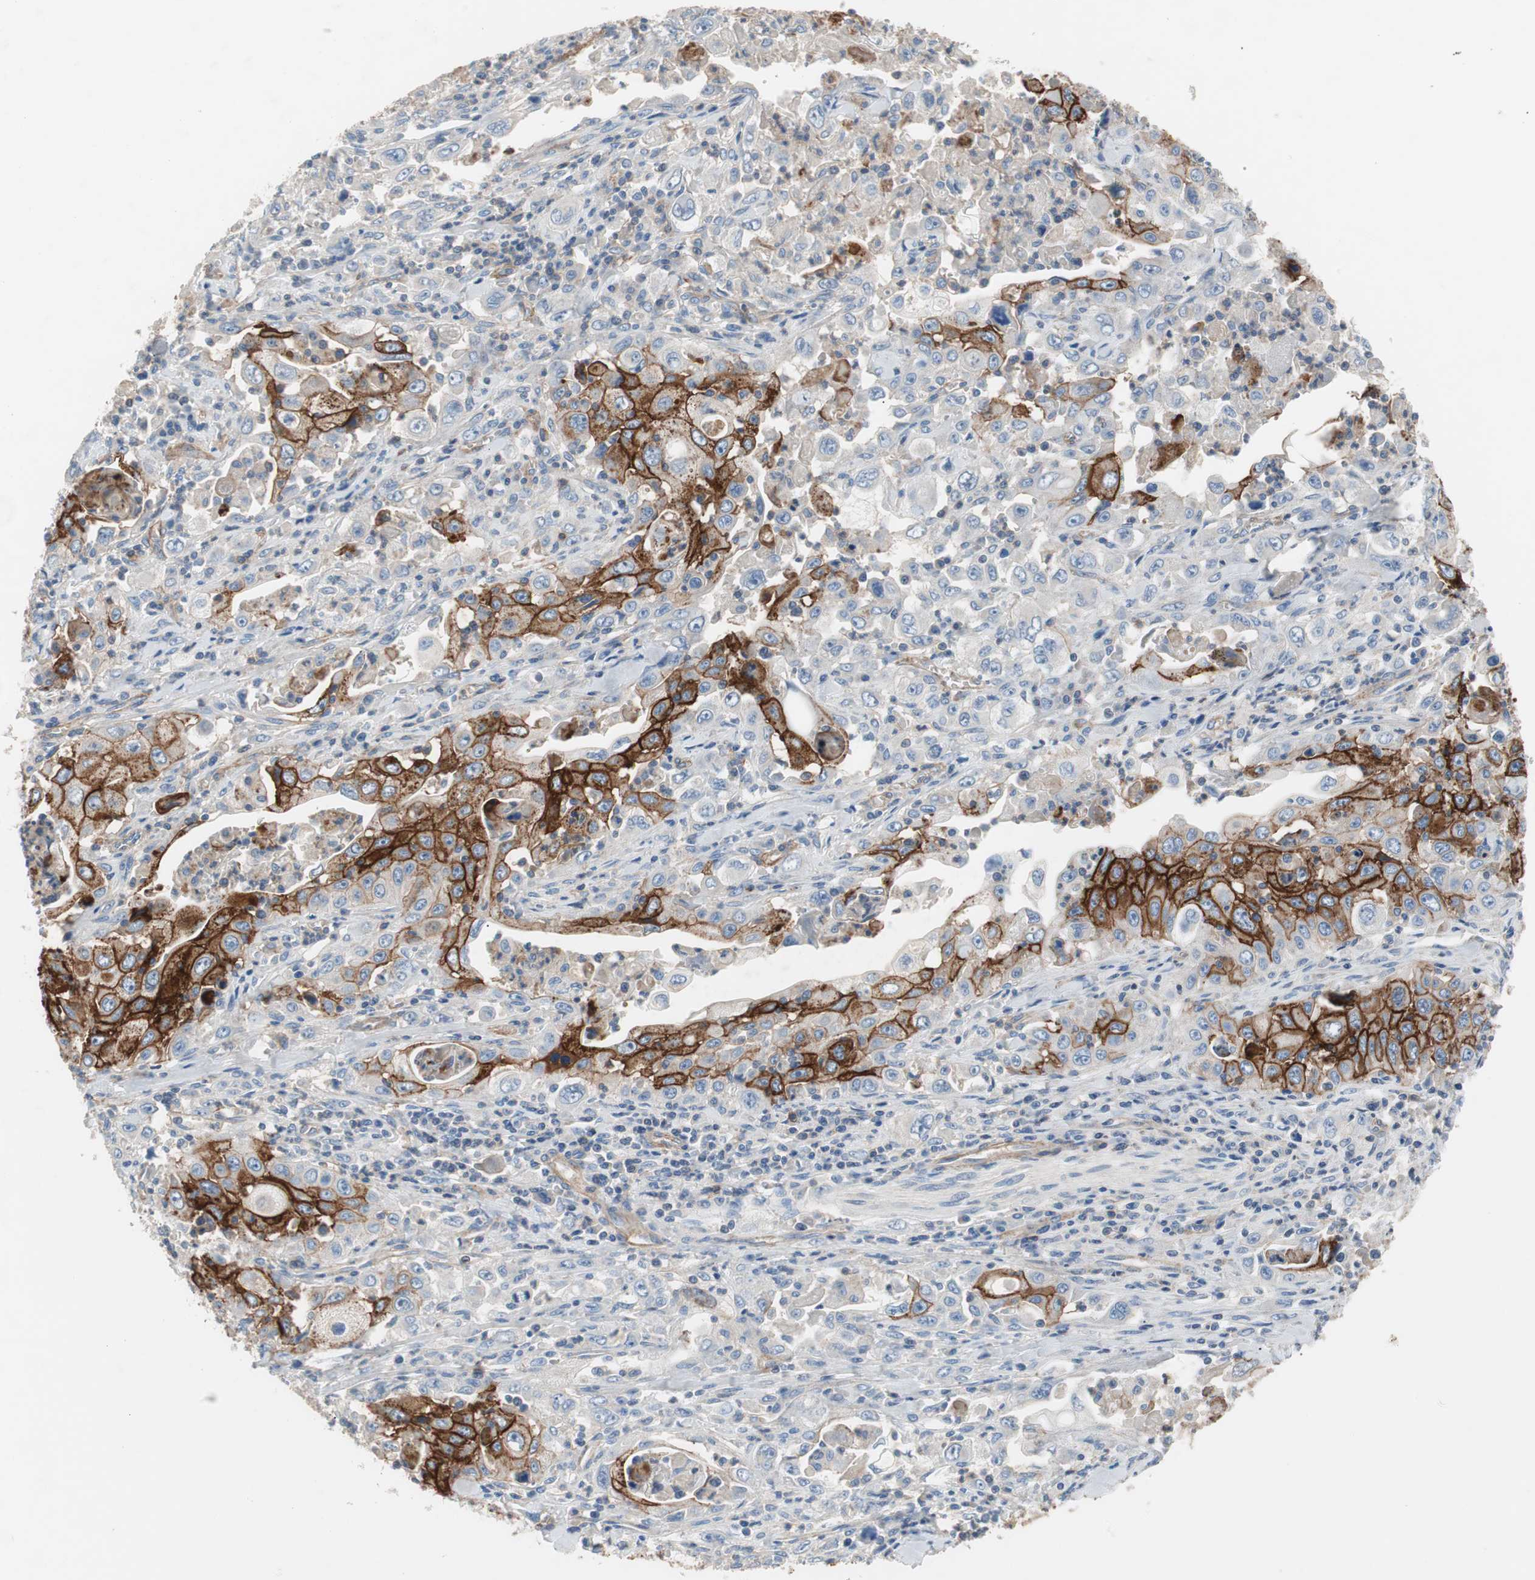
{"staining": {"intensity": "strong", "quantity": "25%-75%", "location": "cytoplasmic/membranous"}, "tissue": "pancreatic cancer", "cell_type": "Tumor cells", "image_type": "cancer", "snomed": [{"axis": "morphology", "description": "Adenocarcinoma, NOS"}, {"axis": "topography", "description": "Pancreas"}], "caption": "A brown stain shows strong cytoplasmic/membranous expression of a protein in human pancreatic adenocarcinoma tumor cells.", "gene": "GPR160", "patient": {"sex": "male", "age": 70}}